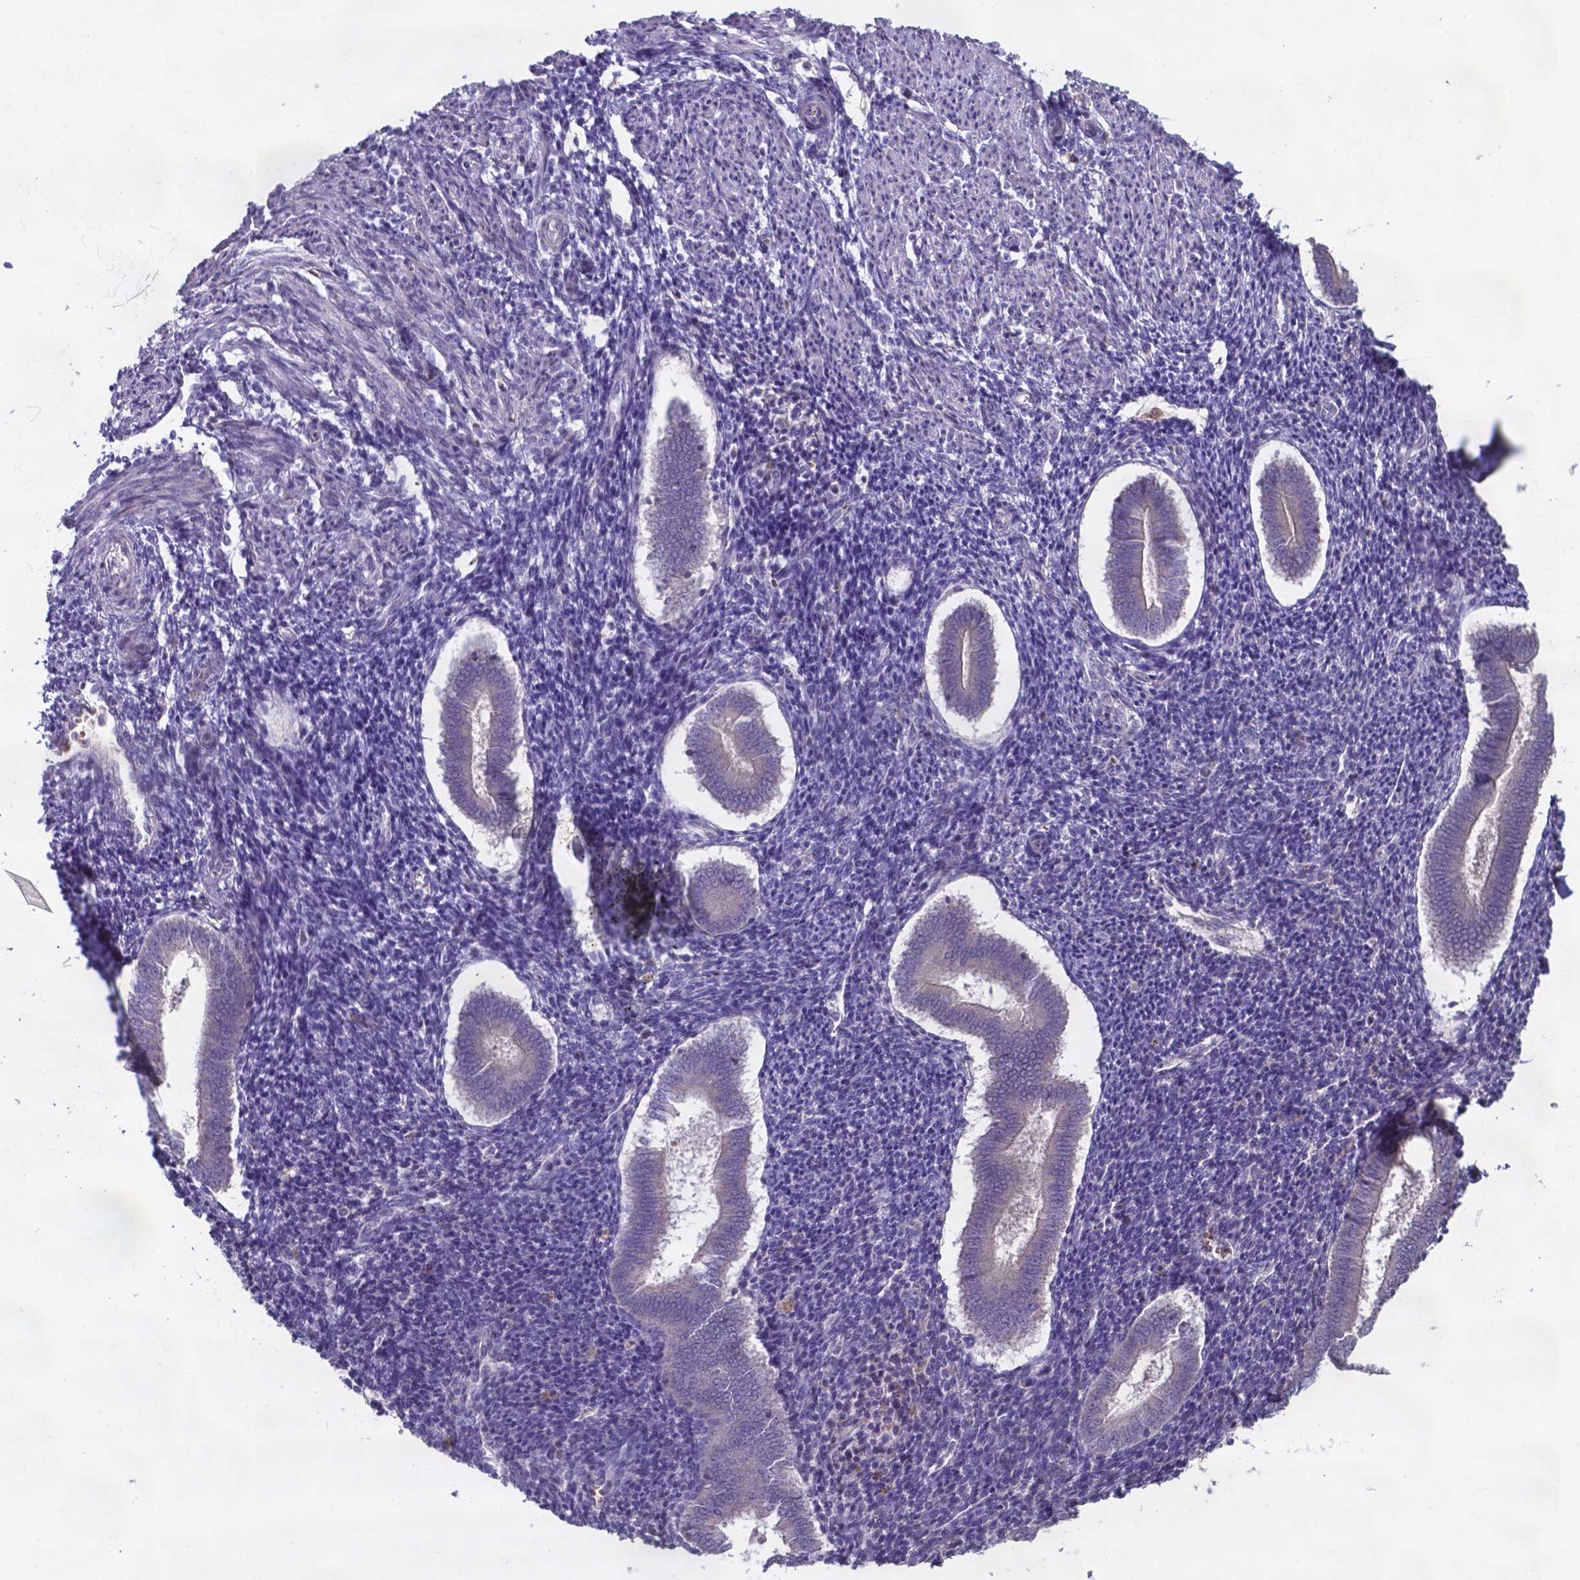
{"staining": {"intensity": "negative", "quantity": "none", "location": "none"}, "tissue": "endometrium", "cell_type": "Cells in endometrial stroma", "image_type": "normal", "snomed": [{"axis": "morphology", "description": "Normal tissue, NOS"}, {"axis": "topography", "description": "Endometrium"}], "caption": "This is a histopathology image of immunohistochemistry (IHC) staining of normal endometrium, which shows no staining in cells in endometrial stroma. (Brightfield microscopy of DAB immunohistochemistry at high magnification).", "gene": "TYRO3", "patient": {"sex": "female", "age": 25}}